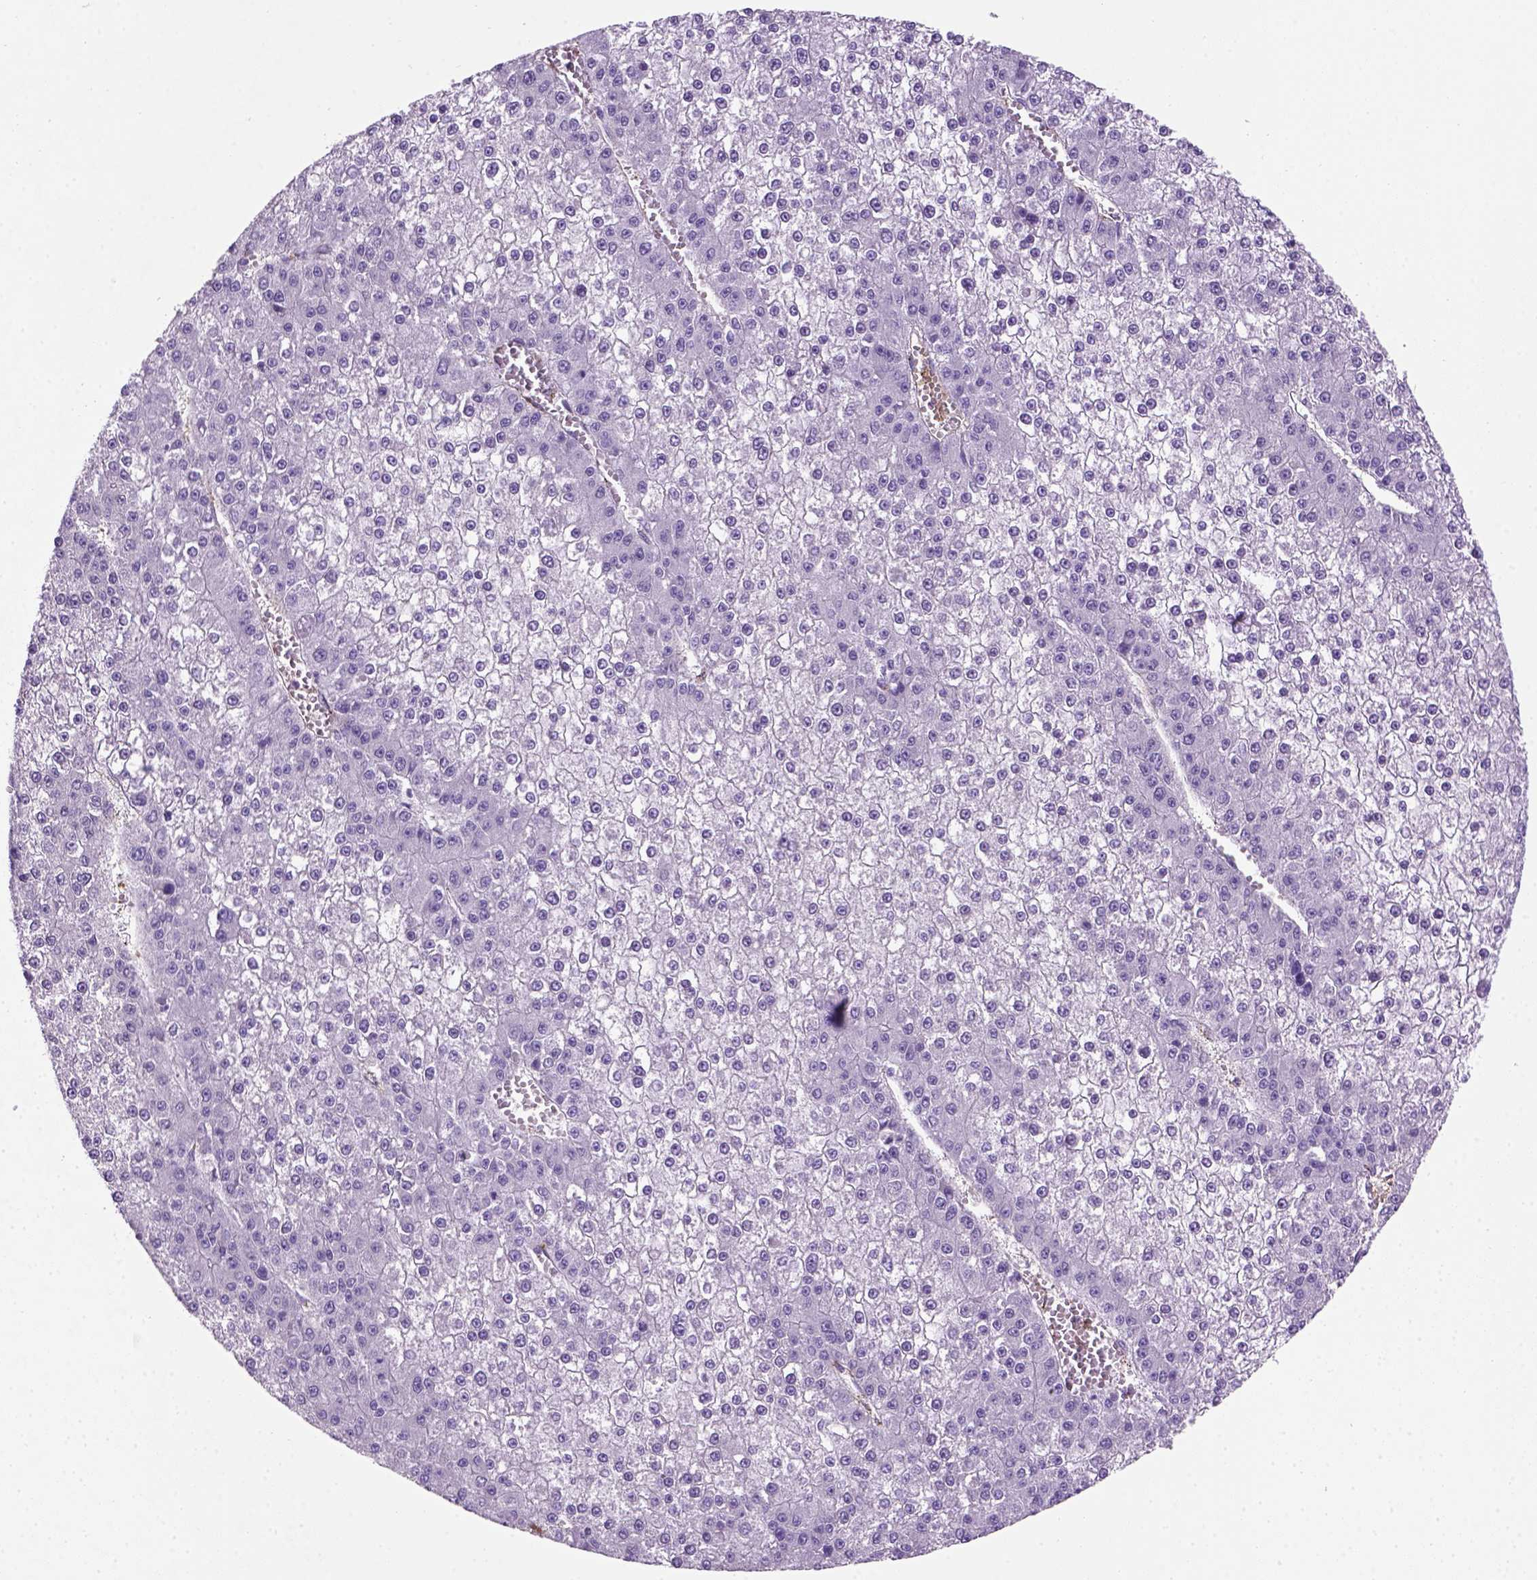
{"staining": {"intensity": "negative", "quantity": "none", "location": "none"}, "tissue": "liver cancer", "cell_type": "Tumor cells", "image_type": "cancer", "snomed": [{"axis": "morphology", "description": "Carcinoma, Hepatocellular, NOS"}, {"axis": "topography", "description": "Liver"}], "caption": "Liver cancer (hepatocellular carcinoma) stained for a protein using immunohistochemistry (IHC) reveals no expression tumor cells.", "gene": "VWF", "patient": {"sex": "female", "age": 73}}